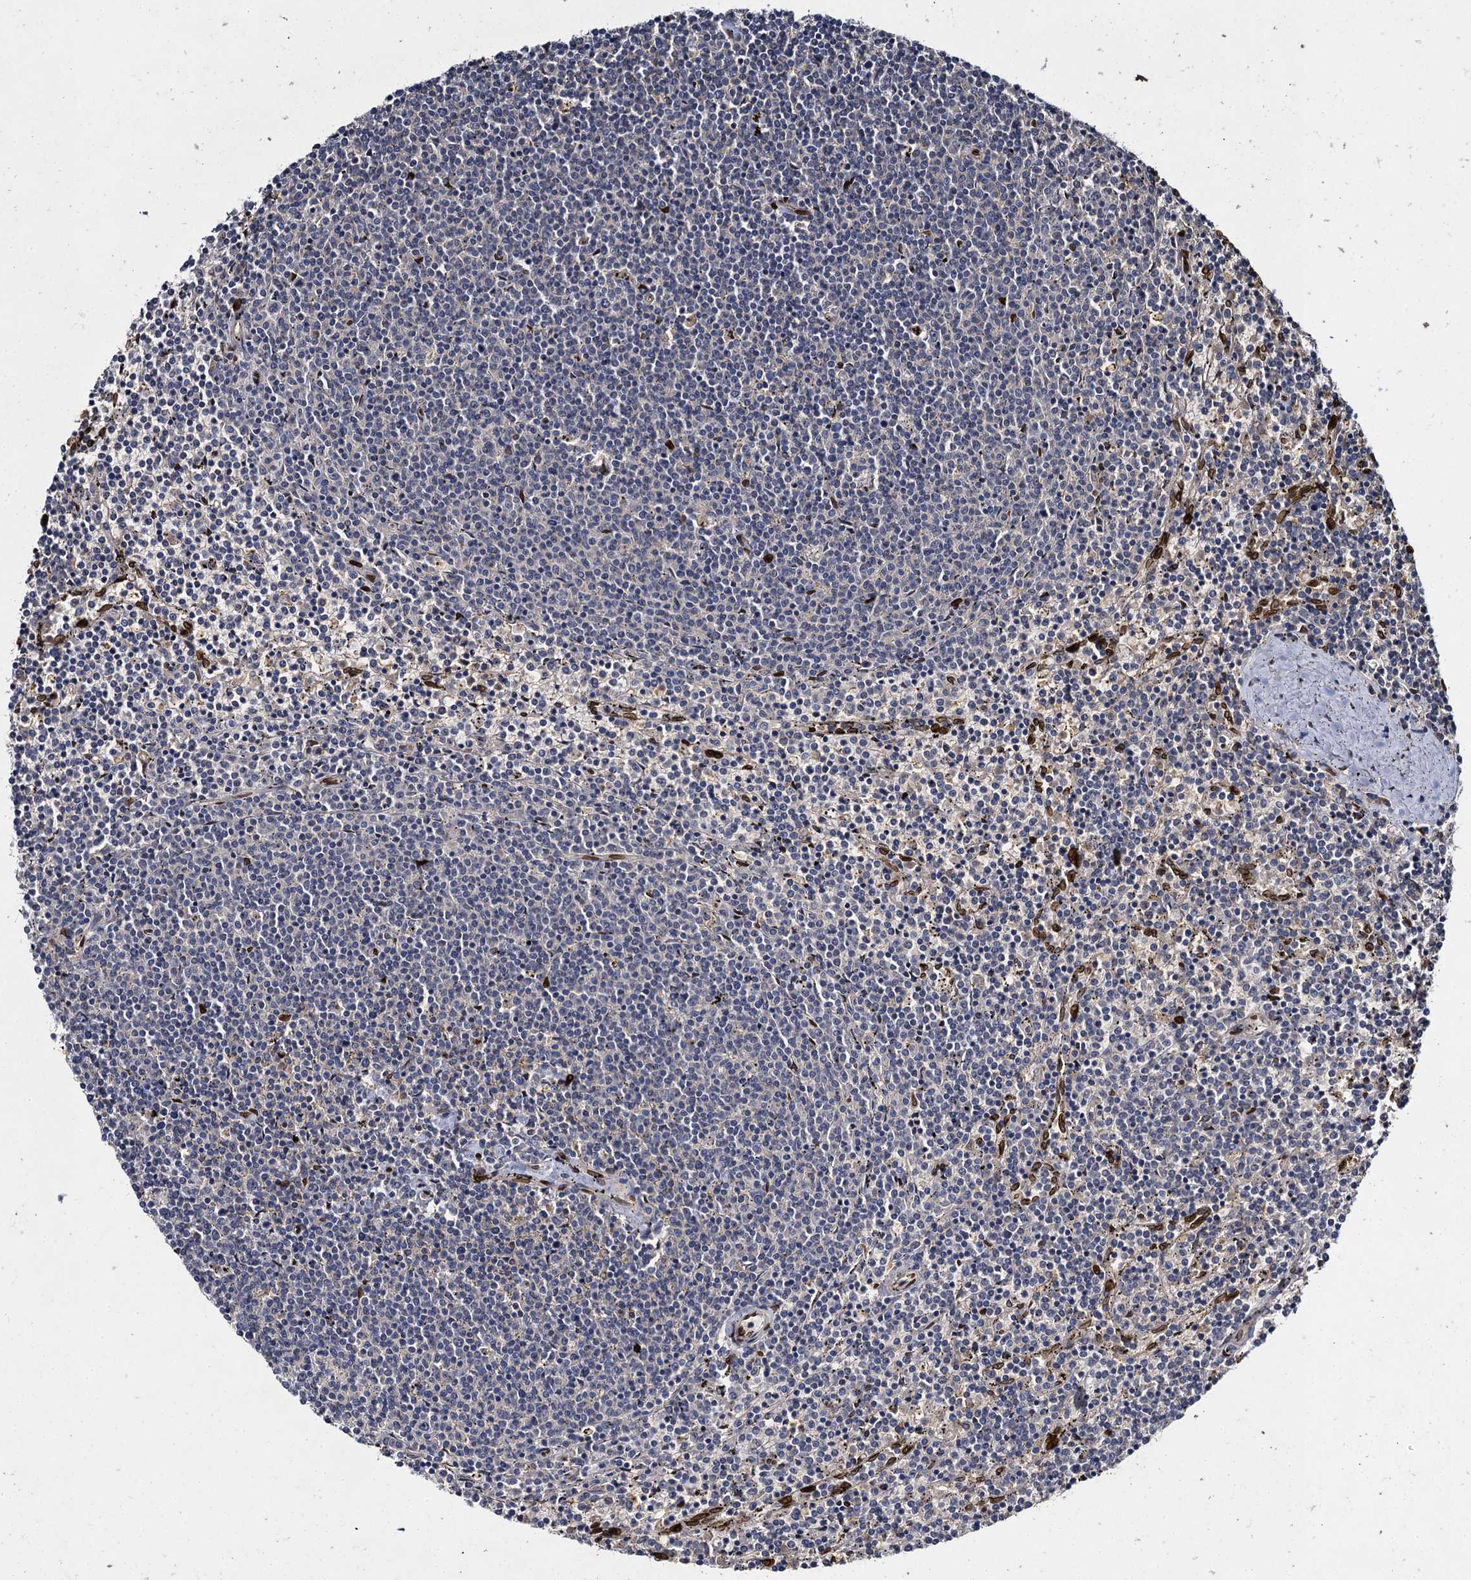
{"staining": {"intensity": "negative", "quantity": "none", "location": "none"}, "tissue": "lymphoma", "cell_type": "Tumor cells", "image_type": "cancer", "snomed": [{"axis": "morphology", "description": "Malignant lymphoma, non-Hodgkin's type, Low grade"}, {"axis": "topography", "description": "Spleen"}], "caption": "IHC of malignant lymphoma, non-Hodgkin's type (low-grade) displays no positivity in tumor cells.", "gene": "SLC11A2", "patient": {"sex": "female", "age": 50}}